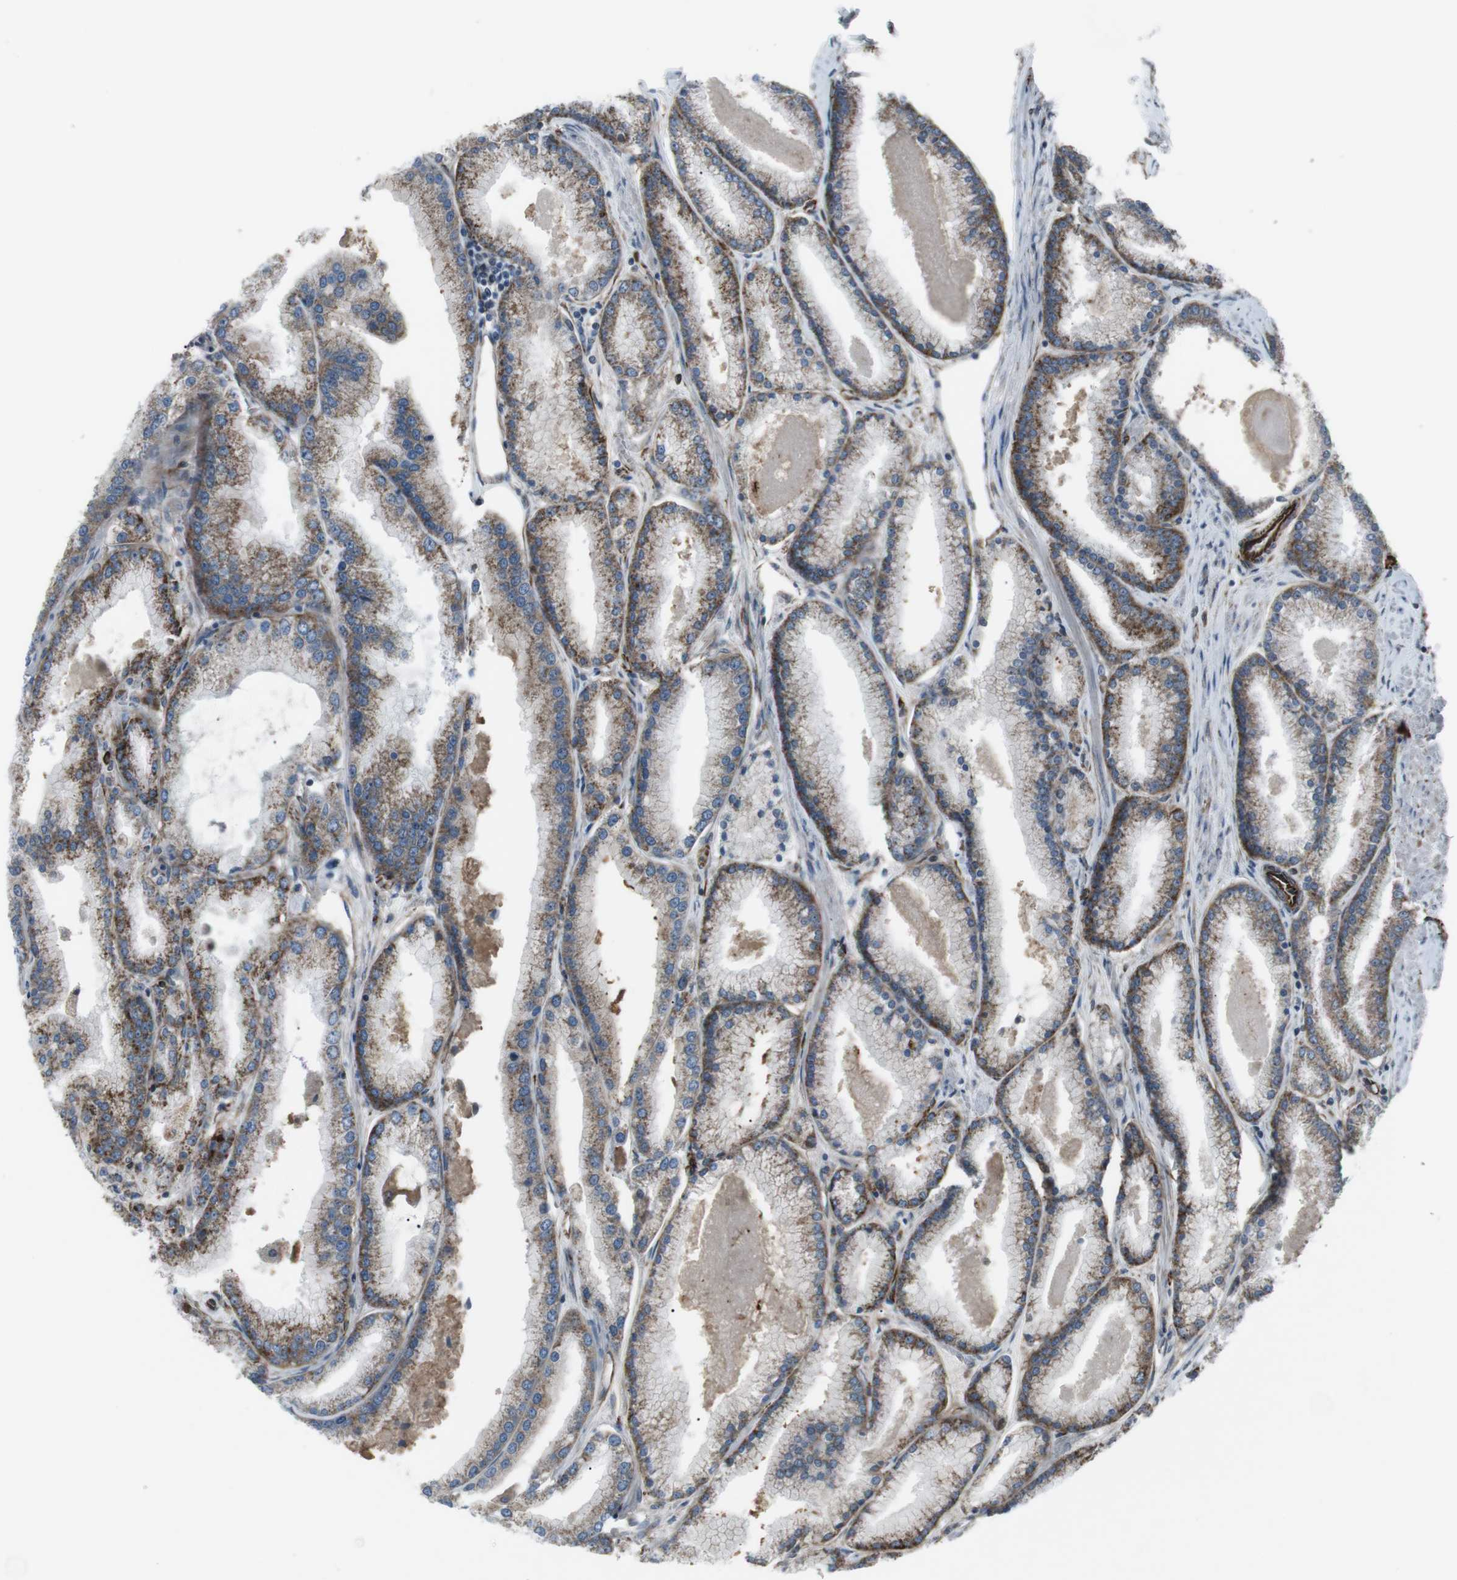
{"staining": {"intensity": "moderate", "quantity": ">75%", "location": "cytoplasmic/membranous"}, "tissue": "prostate cancer", "cell_type": "Tumor cells", "image_type": "cancer", "snomed": [{"axis": "morphology", "description": "Adenocarcinoma, High grade"}, {"axis": "topography", "description": "Prostate"}], "caption": "This is a micrograph of IHC staining of prostate cancer (high-grade adenocarcinoma), which shows moderate expression in the cytoplasmic/membranous of tumor cells.", "gene": "TMEM141", "patient": {"sex": "male", "age": 61}}